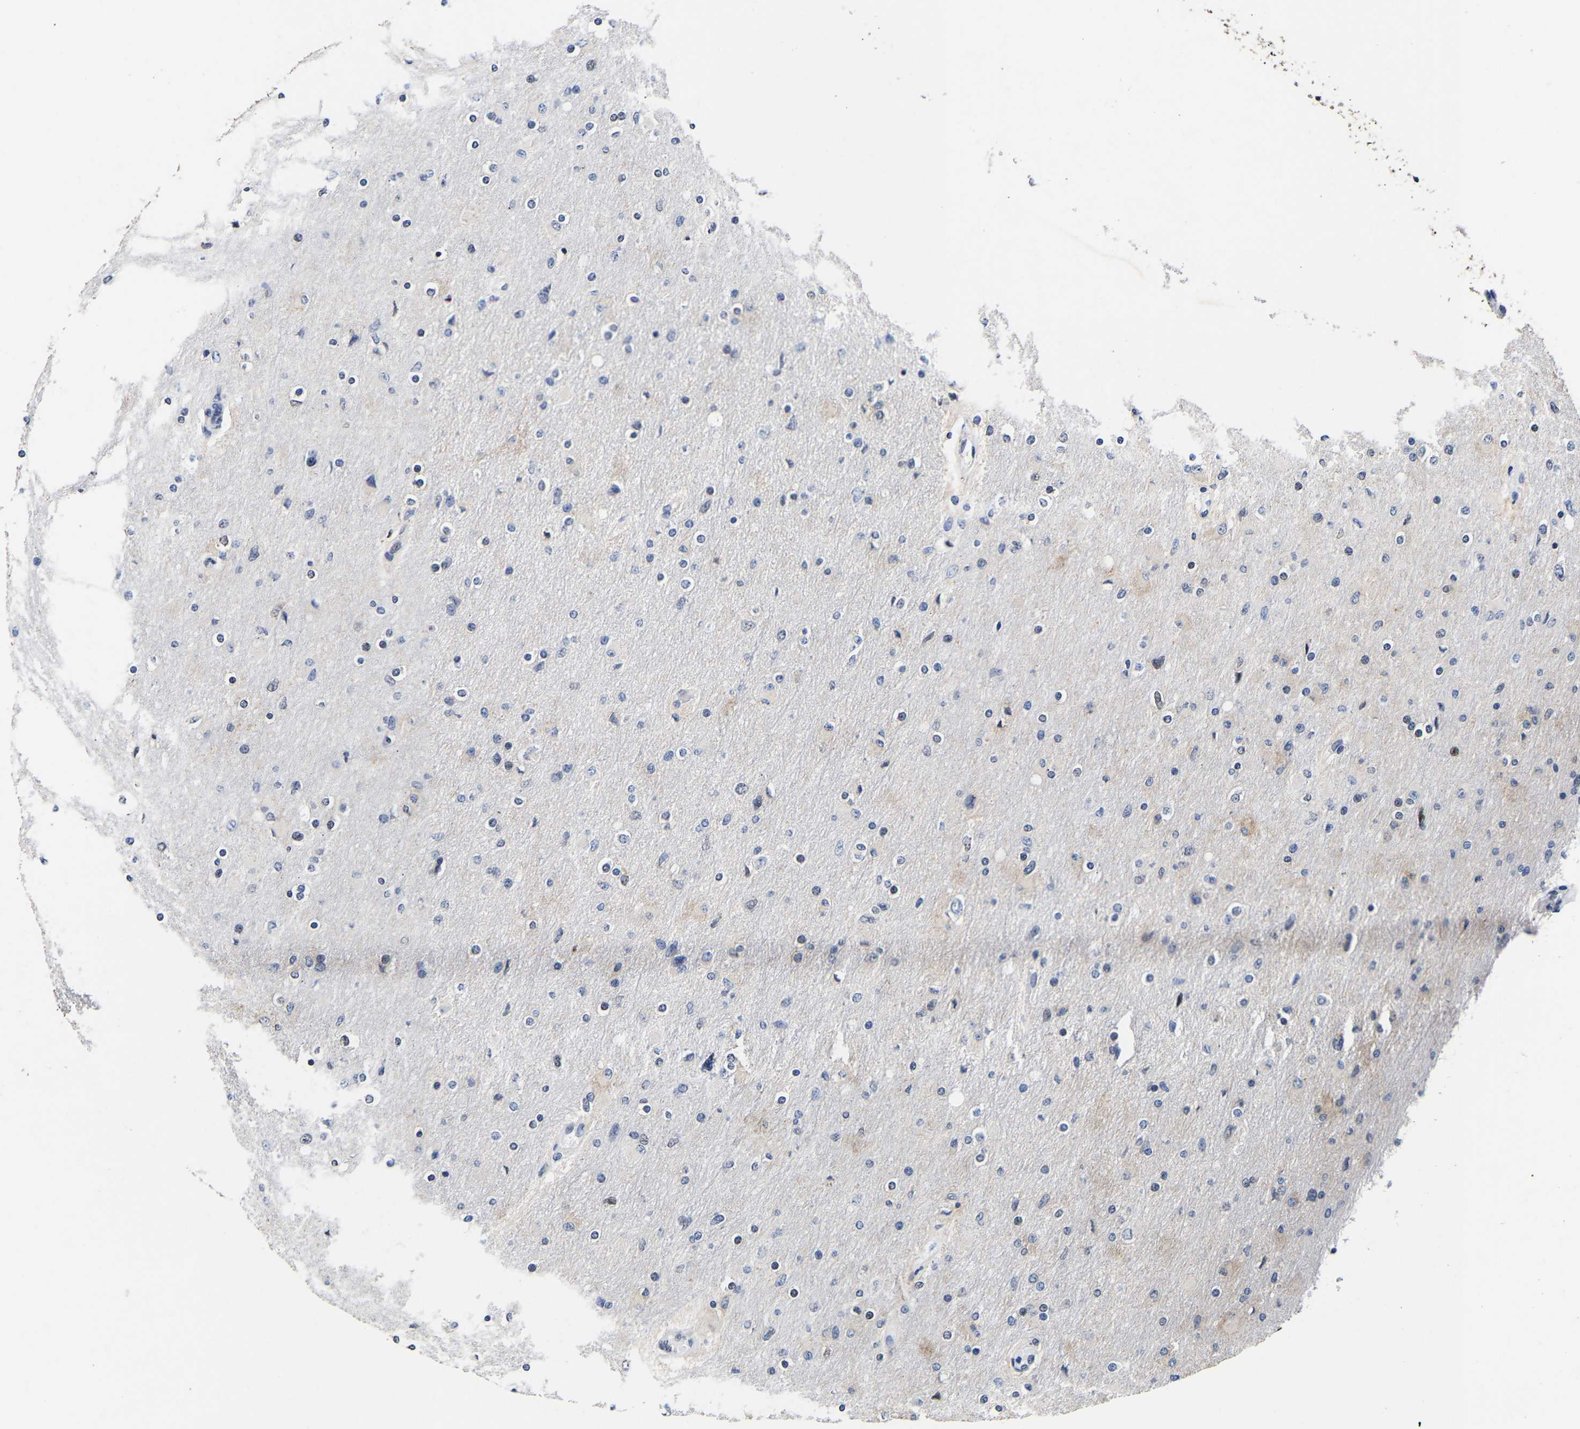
{"staining": {"intensity": "negative", "quantity": "none", "location": "none"}, "tissue": "glioma", "cell_type": "Tumor cells", "image_type": "cancer", "snomed": [{"axis": "morphology", "description": "Glioma, malignant, High grade"}, {"axis": "topography", "description": "Cerebral cortex"}], "caption": "Image shows no protein positivity in tumor cells of malignant glioma (high-grade) tissue. Brightfield microscopy of immunohistochemistry (IHC) stained with DAB (brown) and hematoxylin (blue), captured at high magnification.", "gene": "PTRHD1", "patient": {"sex": "female", "age": 36}}